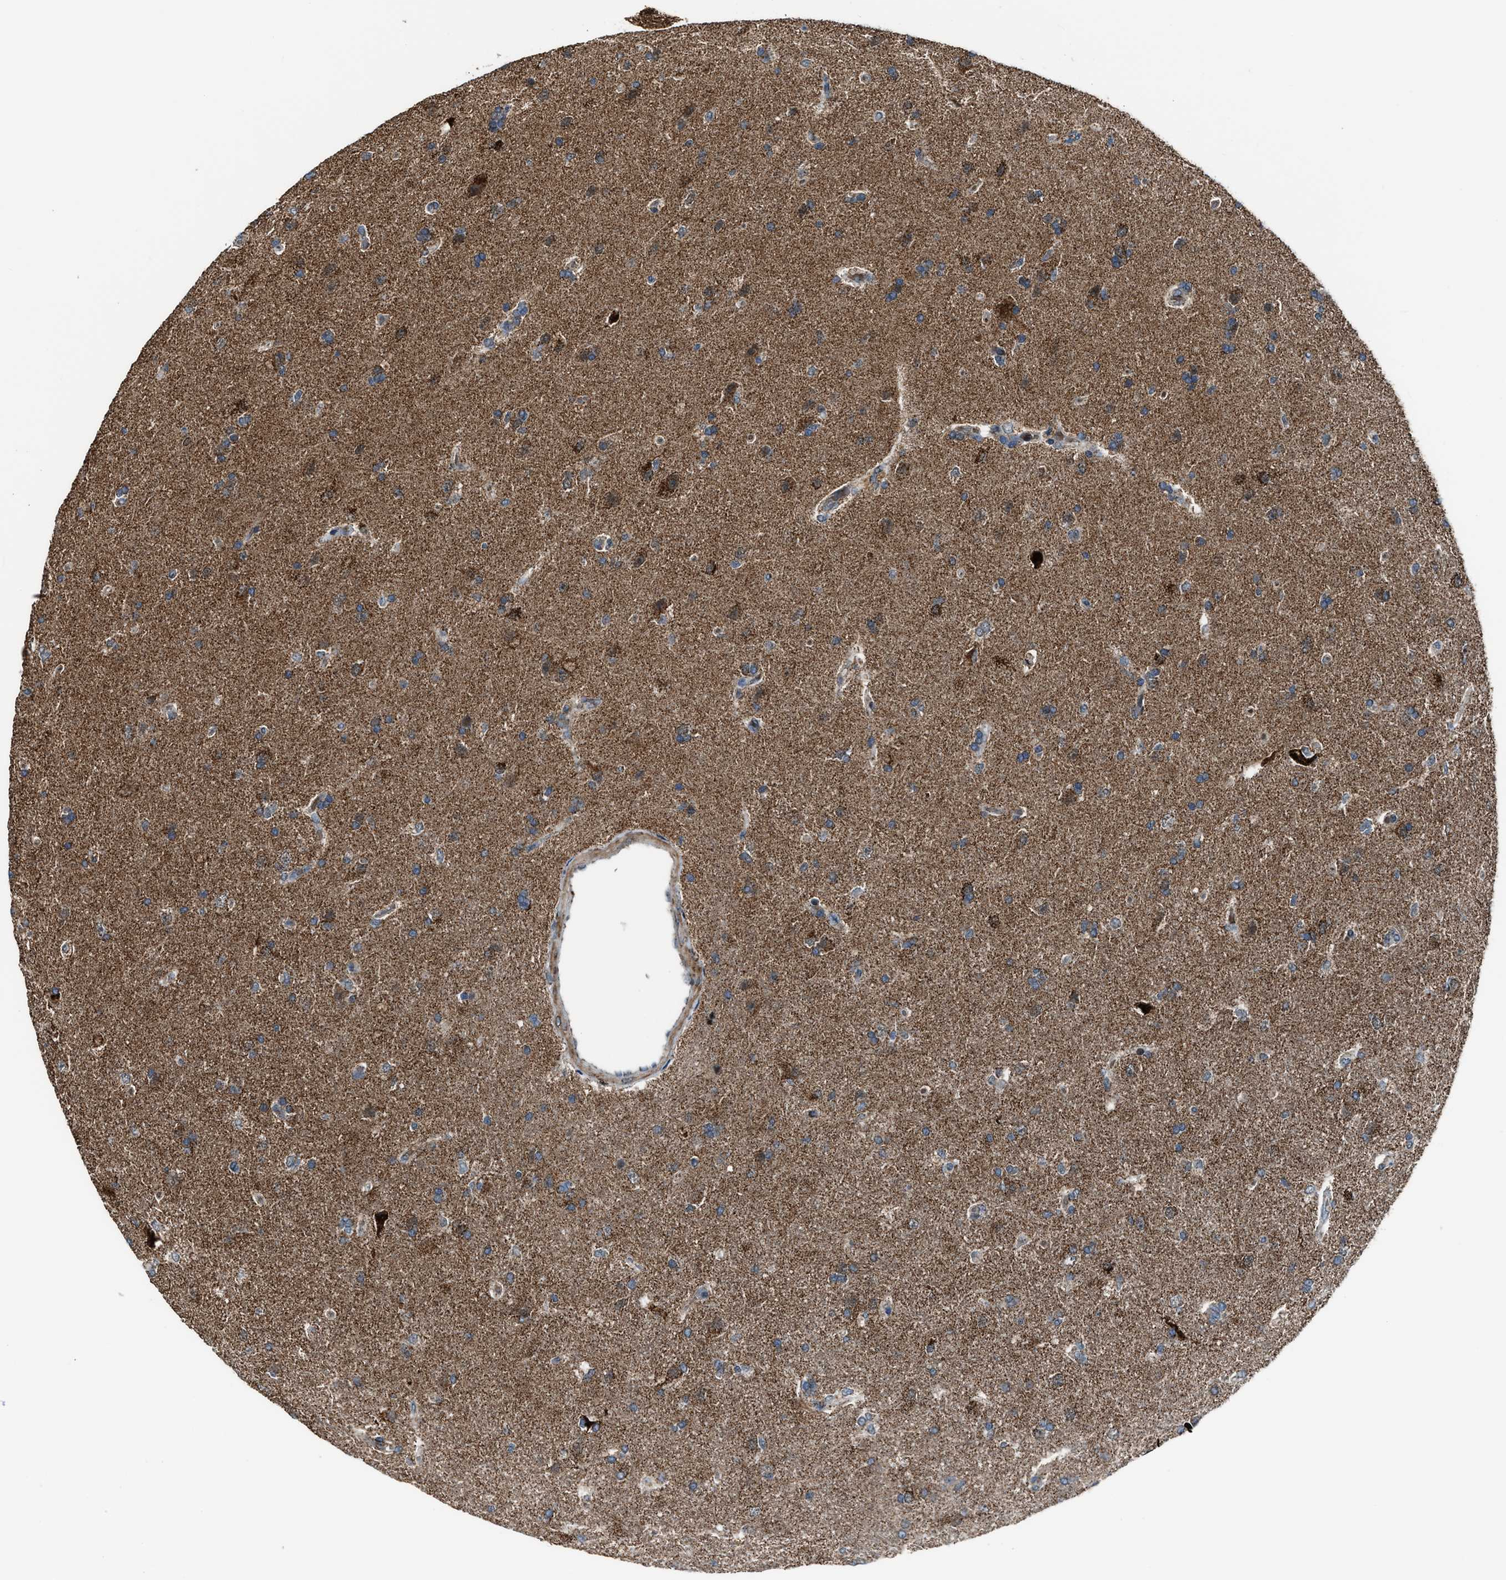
{"staining": {"intensity": "moderate", "quantity": "25%-75%", "location": "cytoplasmic/membranous"}, "tissue": "glioma", "cell_type": "Tumor cells", "image_type": "cancer", "snomed": [{"axis": "morphology", "description": "Glioma, malignant, High grade"}, {"axis": "topography", "description": "Brain"}], "caption": "Tumor cells display moderate cytoplasmic/membranous expression in approximately 25%-75% of cells in malignant high-grade glioma.", "gene": "CHN2", "patient": {"sex": "male", "age": 72}}